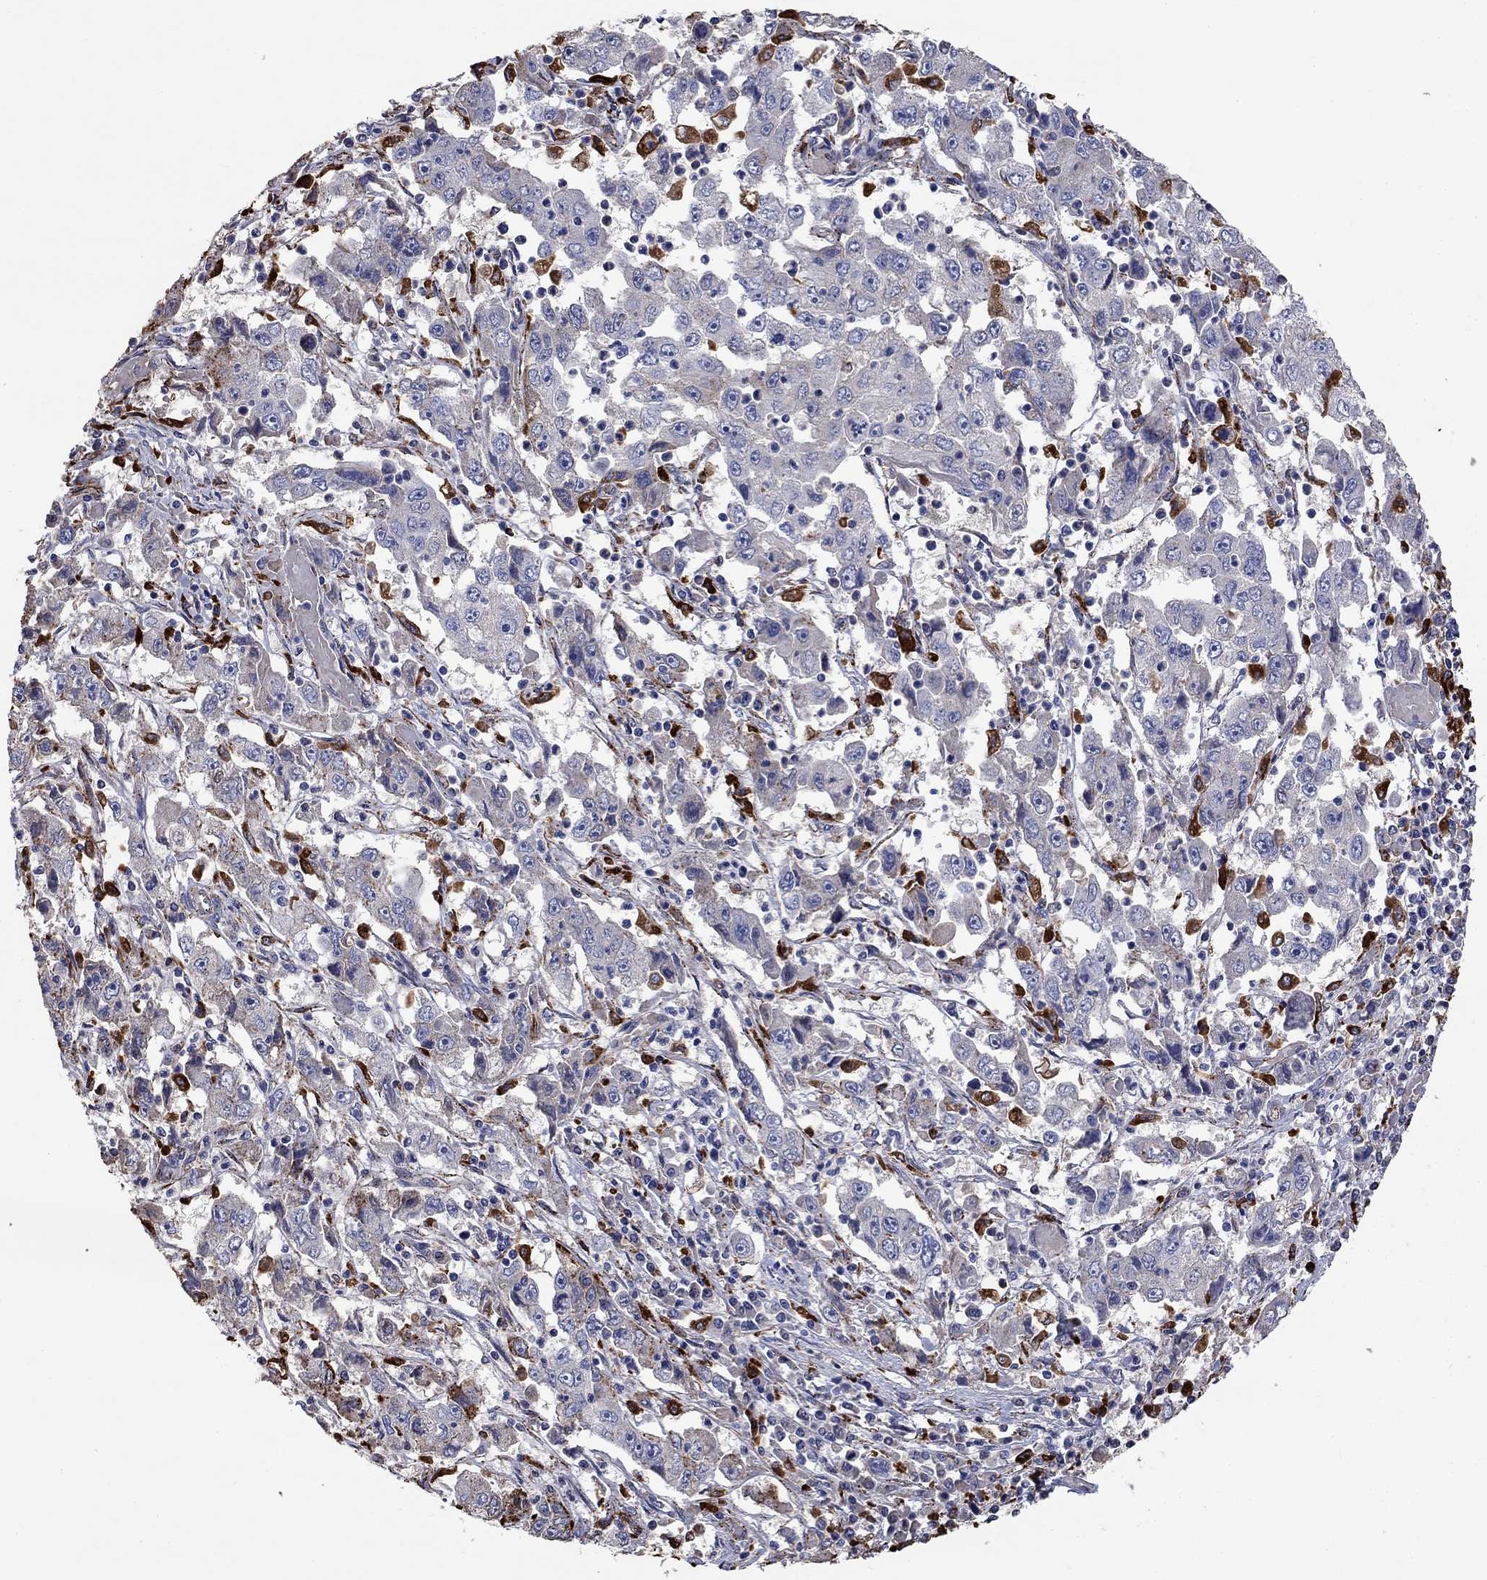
{"staining": {"intensity": "negative", "quantity": "none", "location": "none"}, "tissue": "cervical cancer", "cell_type": "Tumor cells", "image_type": "cancer", "snomed": [{"axis": "morphology", "description": "Squamous cell carcinoma, NOS"}, {"axis": "topography", "description": "Cervix"}], "caption": "DAB immunohistochemical staining of human cervical squamous cell carcinoma exhibits no significant expression in tumor cells. (DAB IHC, high magnification).", "gene": "CTSB", "patient": {"sex": "female", "age": 36}}